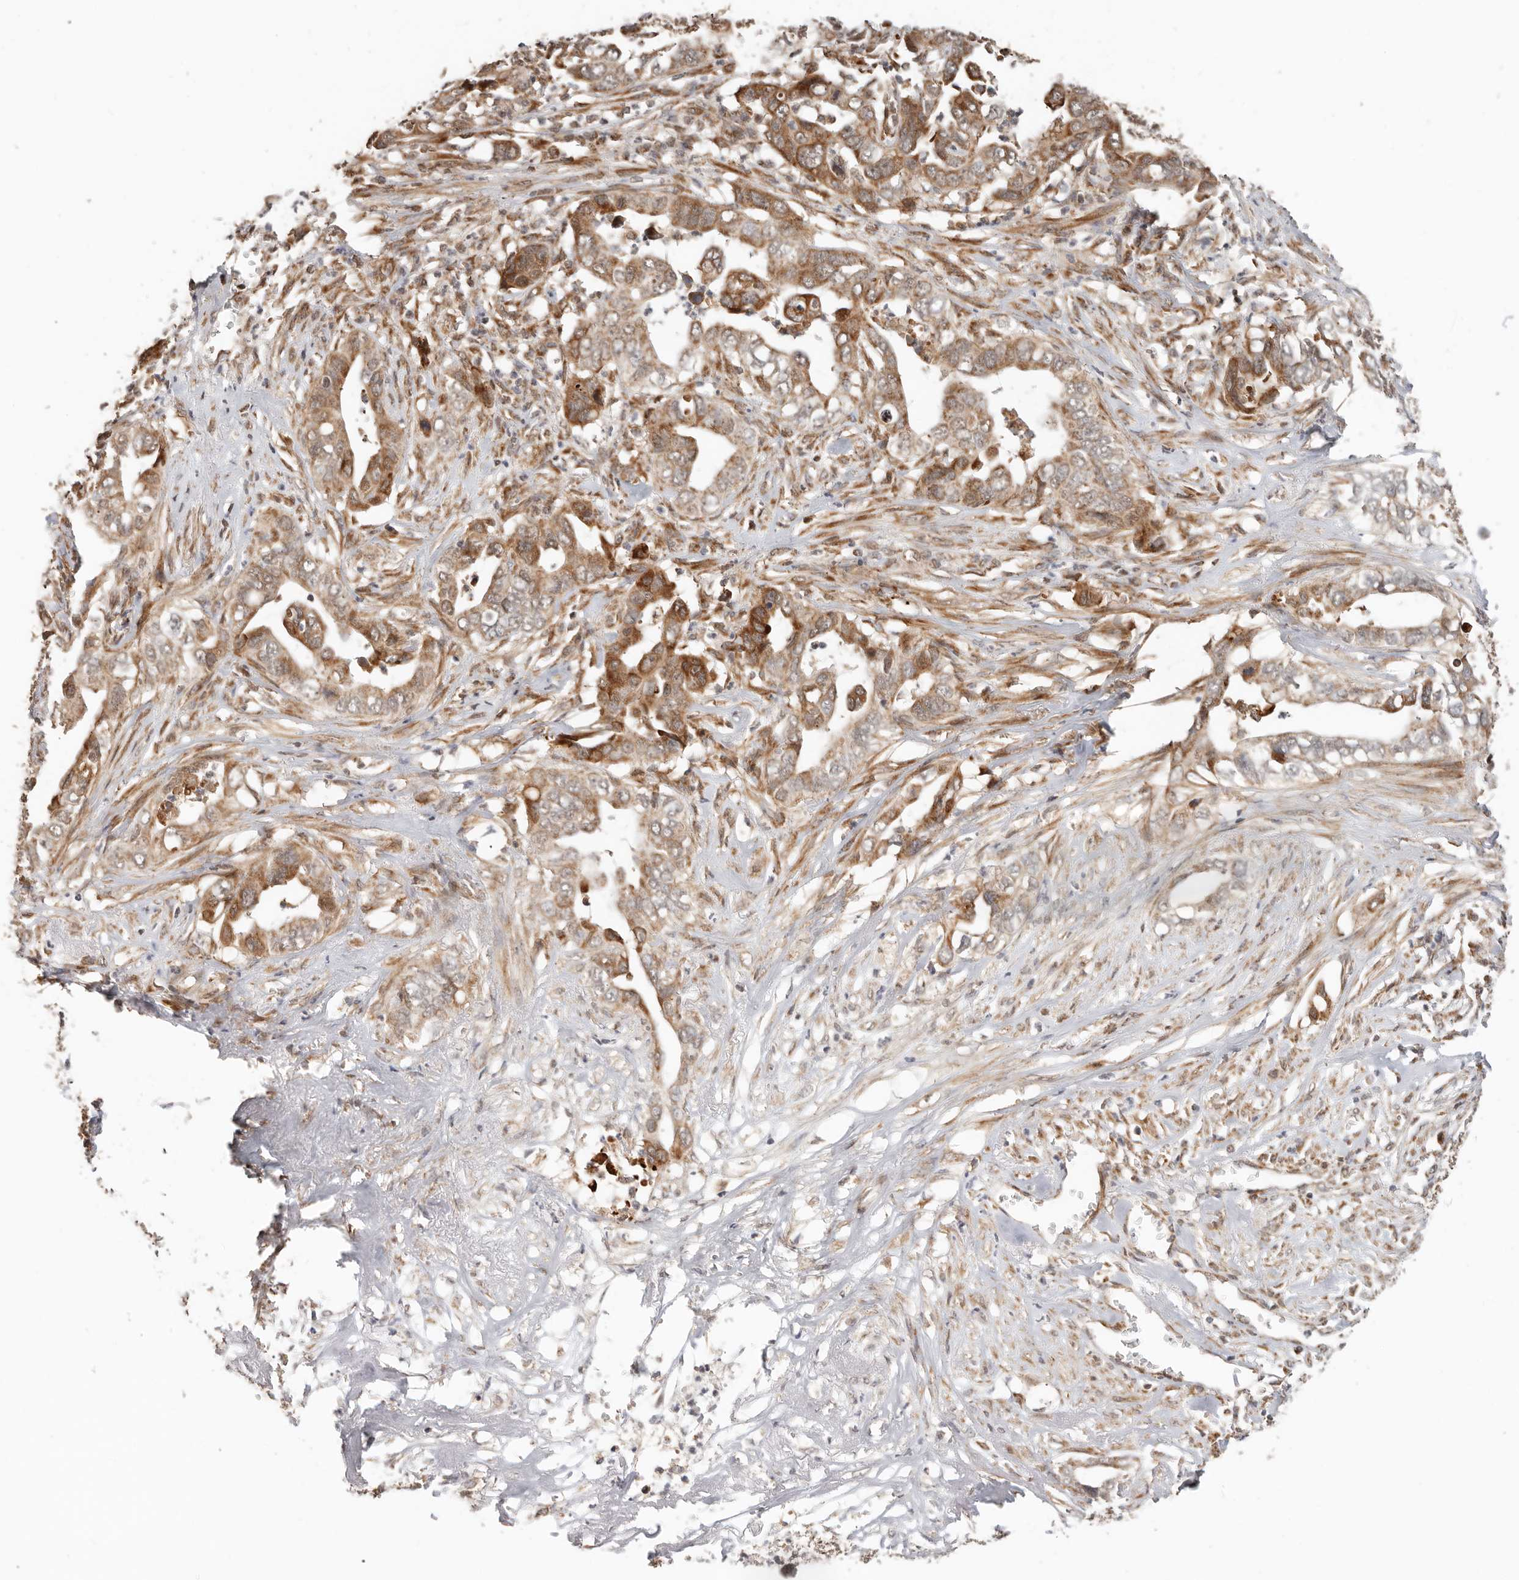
{"staining": {"intensity": "strong", "quantity": ">75%", "location": "cytoplasmic/membranous"}, "tissue": "liver cancer", "cell_type": "Tumor cells", "image_type": "cancer", "snomed": [{"axis": "morphology", "description": "Cholangiocarcinoma"}, {"axis": "topography", "description": "Liver"}], "caption": "IHC histopathology image of human liver cancer (cholangiocarcinoma) stained for a protein (brown), which displays high levels of strong cytoplasmic/membranous expression in about >75% of tumor cells.", "gene": "NDUFB11", "patient": {"sex": "female", "age": 79}}